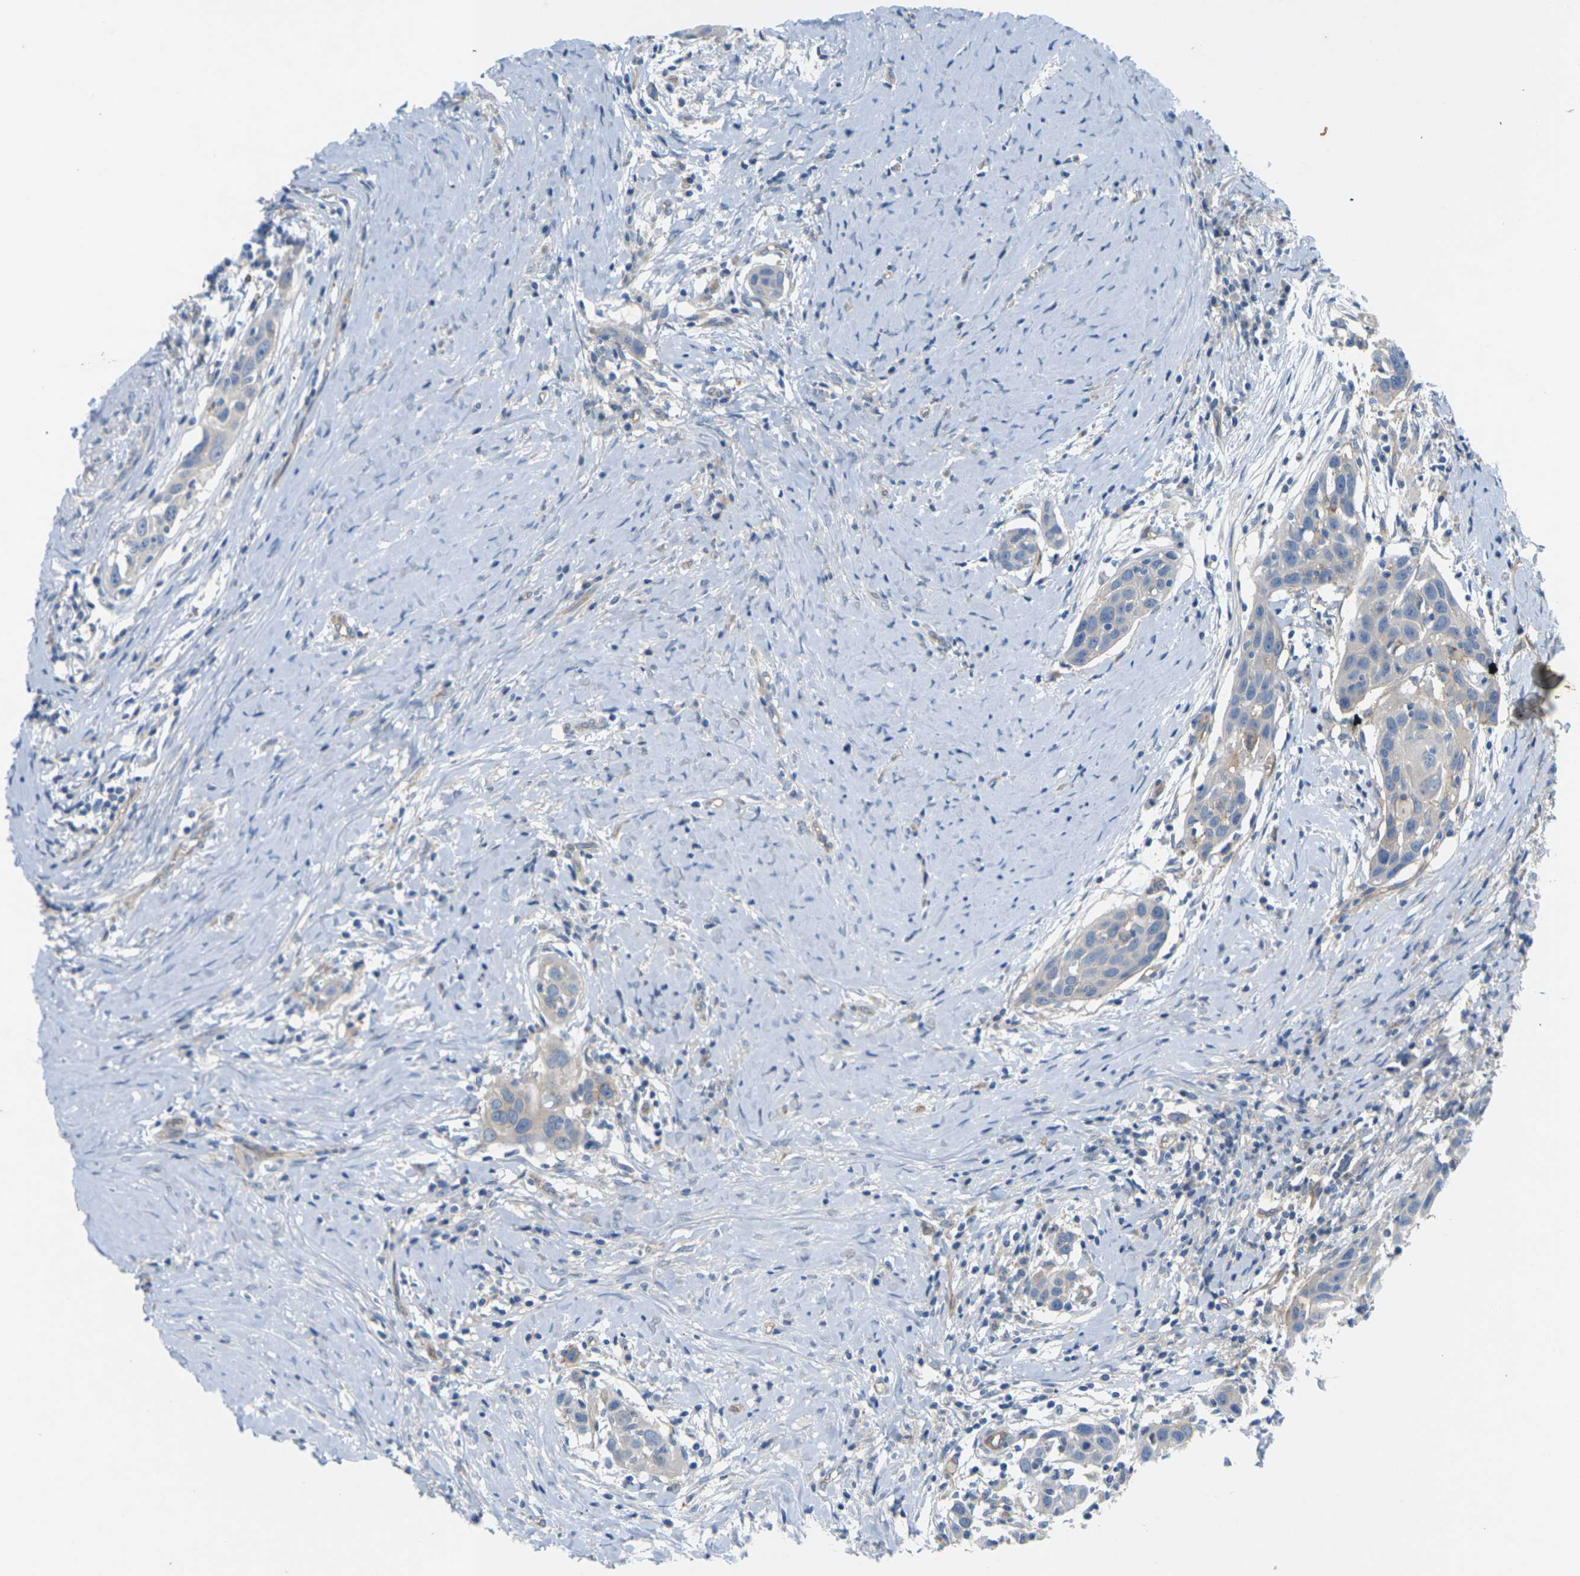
{"staining": {"intensity": "weak", "quantity": "<25%", "location": "cytoplasmic/membranous"}, "tissue": "head and neck cancer", "cell_type": "Tumor cells", "image_type": "cancer", "snomed": [{"axis": "morphology", "description": "Squamous cell carcinoma, NOS"}, {"axis": "topography", "description": "Oral tissue"}, {"axis": "topography", "description": "Head-Neck"}], "caption": "This is a histopathology image of immunohistochemistry staining of head and neck cancer, which shows no staining in tumor cells.", "gene": "ITGA5", "patient": {"sex": "female", "age": 50}}